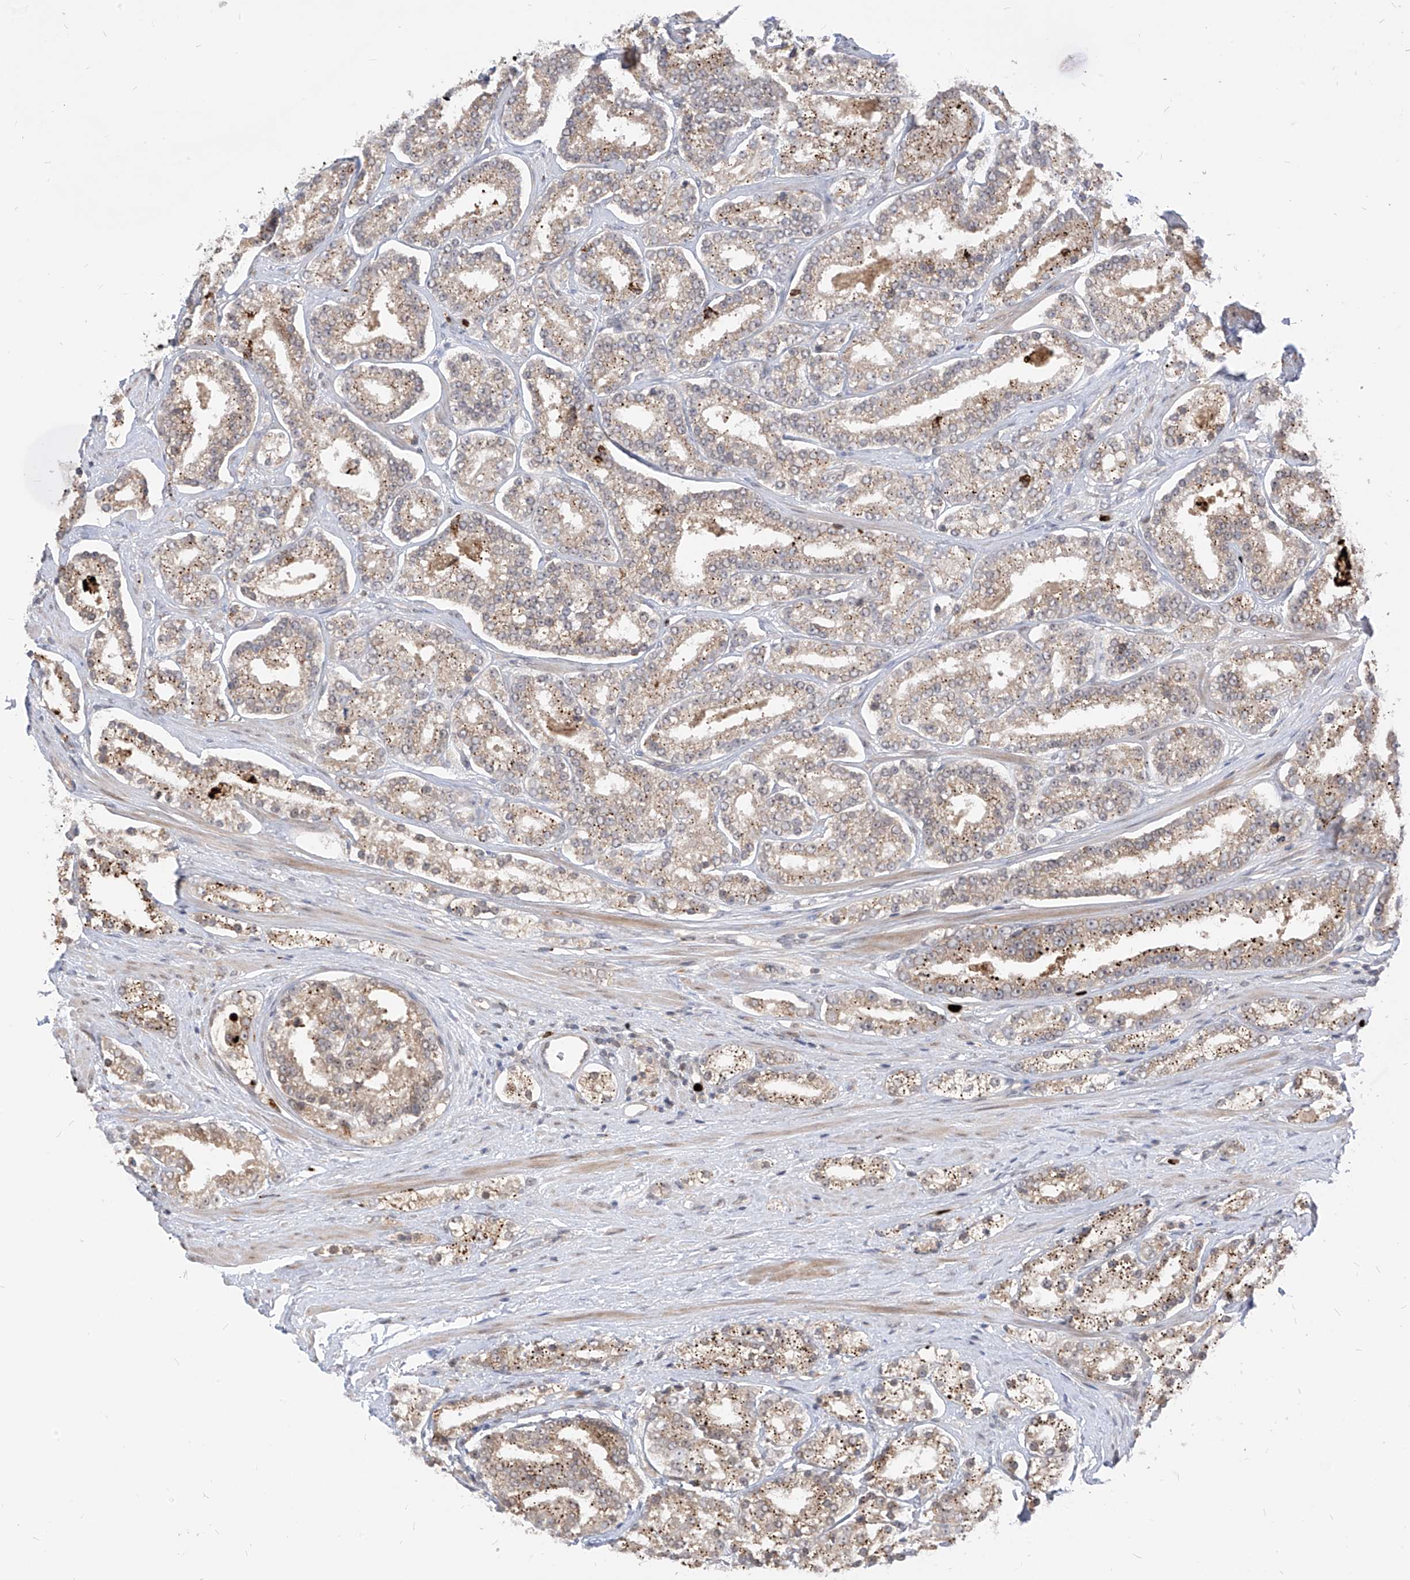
{"staining": {"intensity": "weak", "quantity": "25%-75%", "location": "cytoplasmic/membranous"}, "tissue": "prostate cancer", "cell_type": "Tumor cells", "image_type": "cancer", "snomed": [{"axis": "morphology", "description": "Normal tissue, NOS"}, {"axis": "morphology", "description": "Adenocarcinoma, High grade"}, {"axis": "topography", "description": "Prostate"}], "caption": "The micrograph demonstrates a brown stain indicating the presence of a protein in the cytoplasmic/membranous of tumor cells in prostate adenocarcinoma (high-grade). Immunohistochemistry stains the protein of interest in brown and the nuclei are stained blue.", "gene": "CNKSR1", "patient": {"sex": "male", "age": 83}}